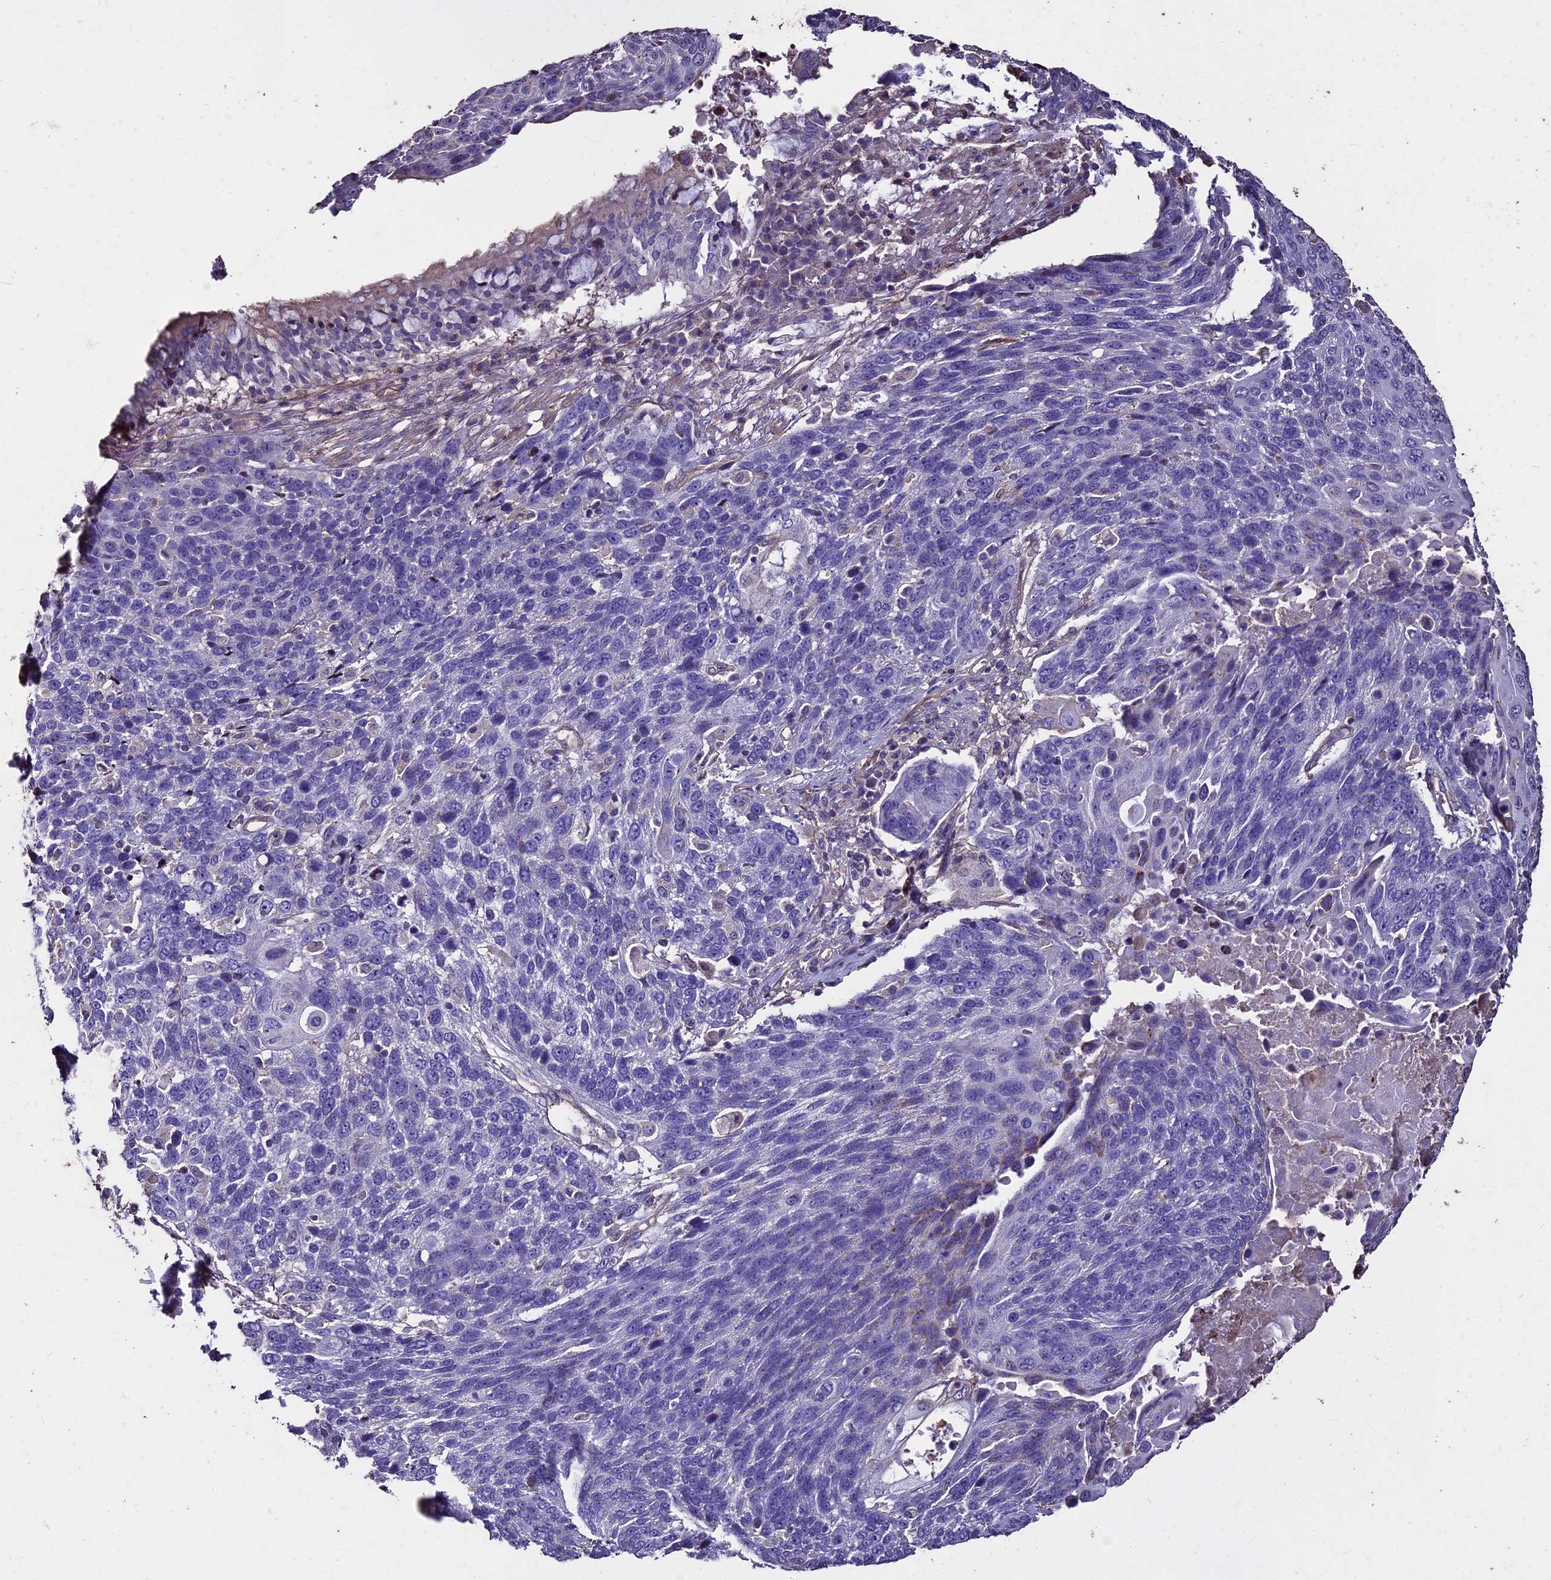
{"staining": {"intensity": "negative", "quantity": "none", "location": "none"}, "tissue": "lung cancer", "cell_type": "Tumor cells", "image_type": "cancer", "snomed": [{"axis": "morphology", "description": "Squamous cell carcinoma, NOS"}, {"axis": "topography", "description": "Lung"}], "caption": "Immunohistochemistry photomicrograph of neoplastic tissue: lung cancer stained with DAB (3,3'-diaminobenzidine) demonstrates no significant protein expression in tumor cells.", "gene": "USB1", "patient": {"sex": "male", "age": 66}}